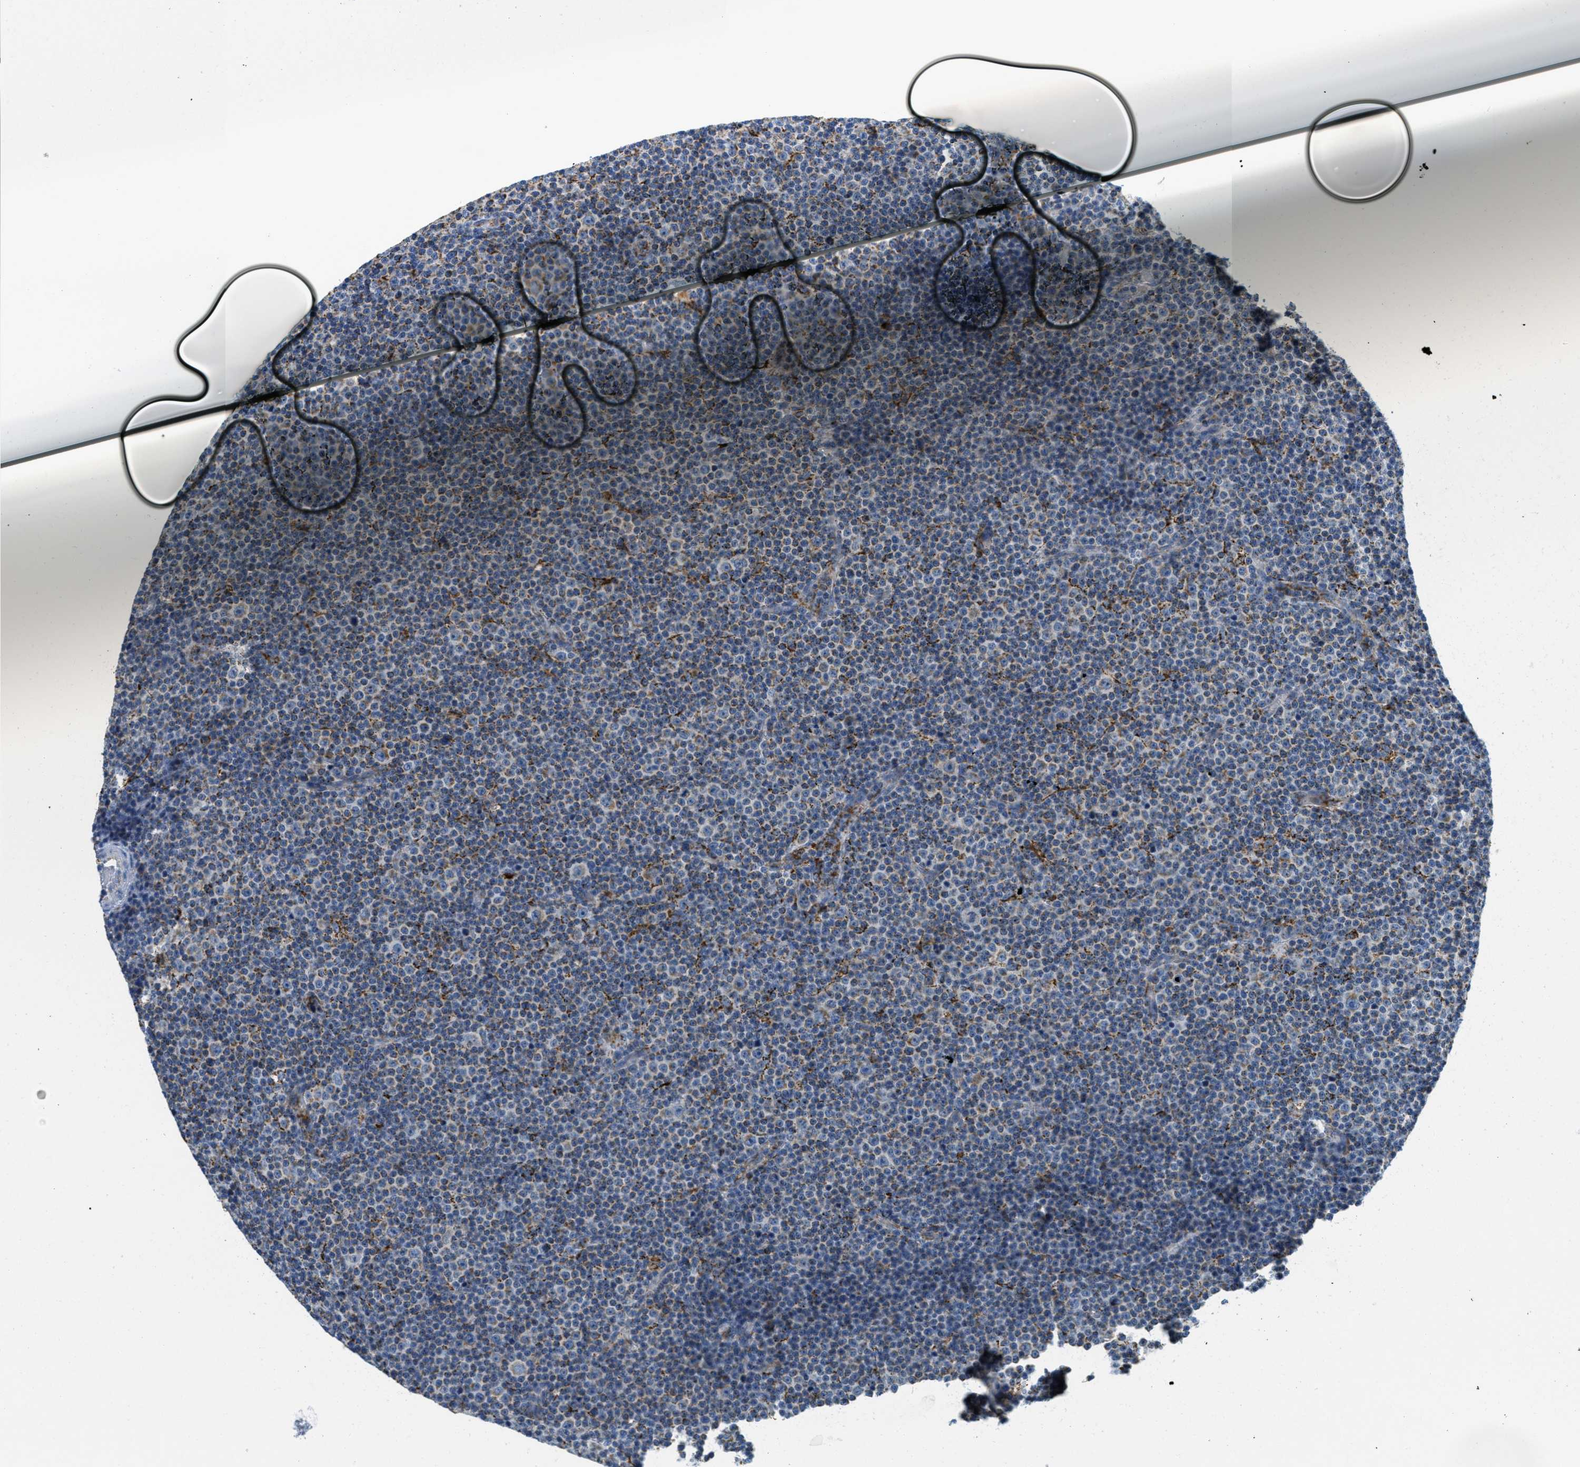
{"staining": {"intensity": "moderate", "quantity": "<25%", "location": "cytoplasmic/membranous"}, "tissue": "lymphoma", "cell_type": "Tumor cells", "image_type": "cancer", "snomed": [{"axis": "morphology", "description": "Malignant lymphoma, non-Hodgkin's type, Low grade"}, {"axis": "topography", "description": "Lymph node"}], "caption": "Immunohistochemical staining of malignant lymphoma, non-Hodgkin's type (low-grade) demonstrates moderate cytoplasmic/membranous protein staining in approximately <25% of tumor cells. The staining was performed using DAB (3,3'-diaminobenzidine) to visualize the protein expression in brown, while the nuclei were stained in blue with hematoxylin (Magnification: 20x).", "gene": "HLCS", "patient": {"sex": "female", "age": 67}}